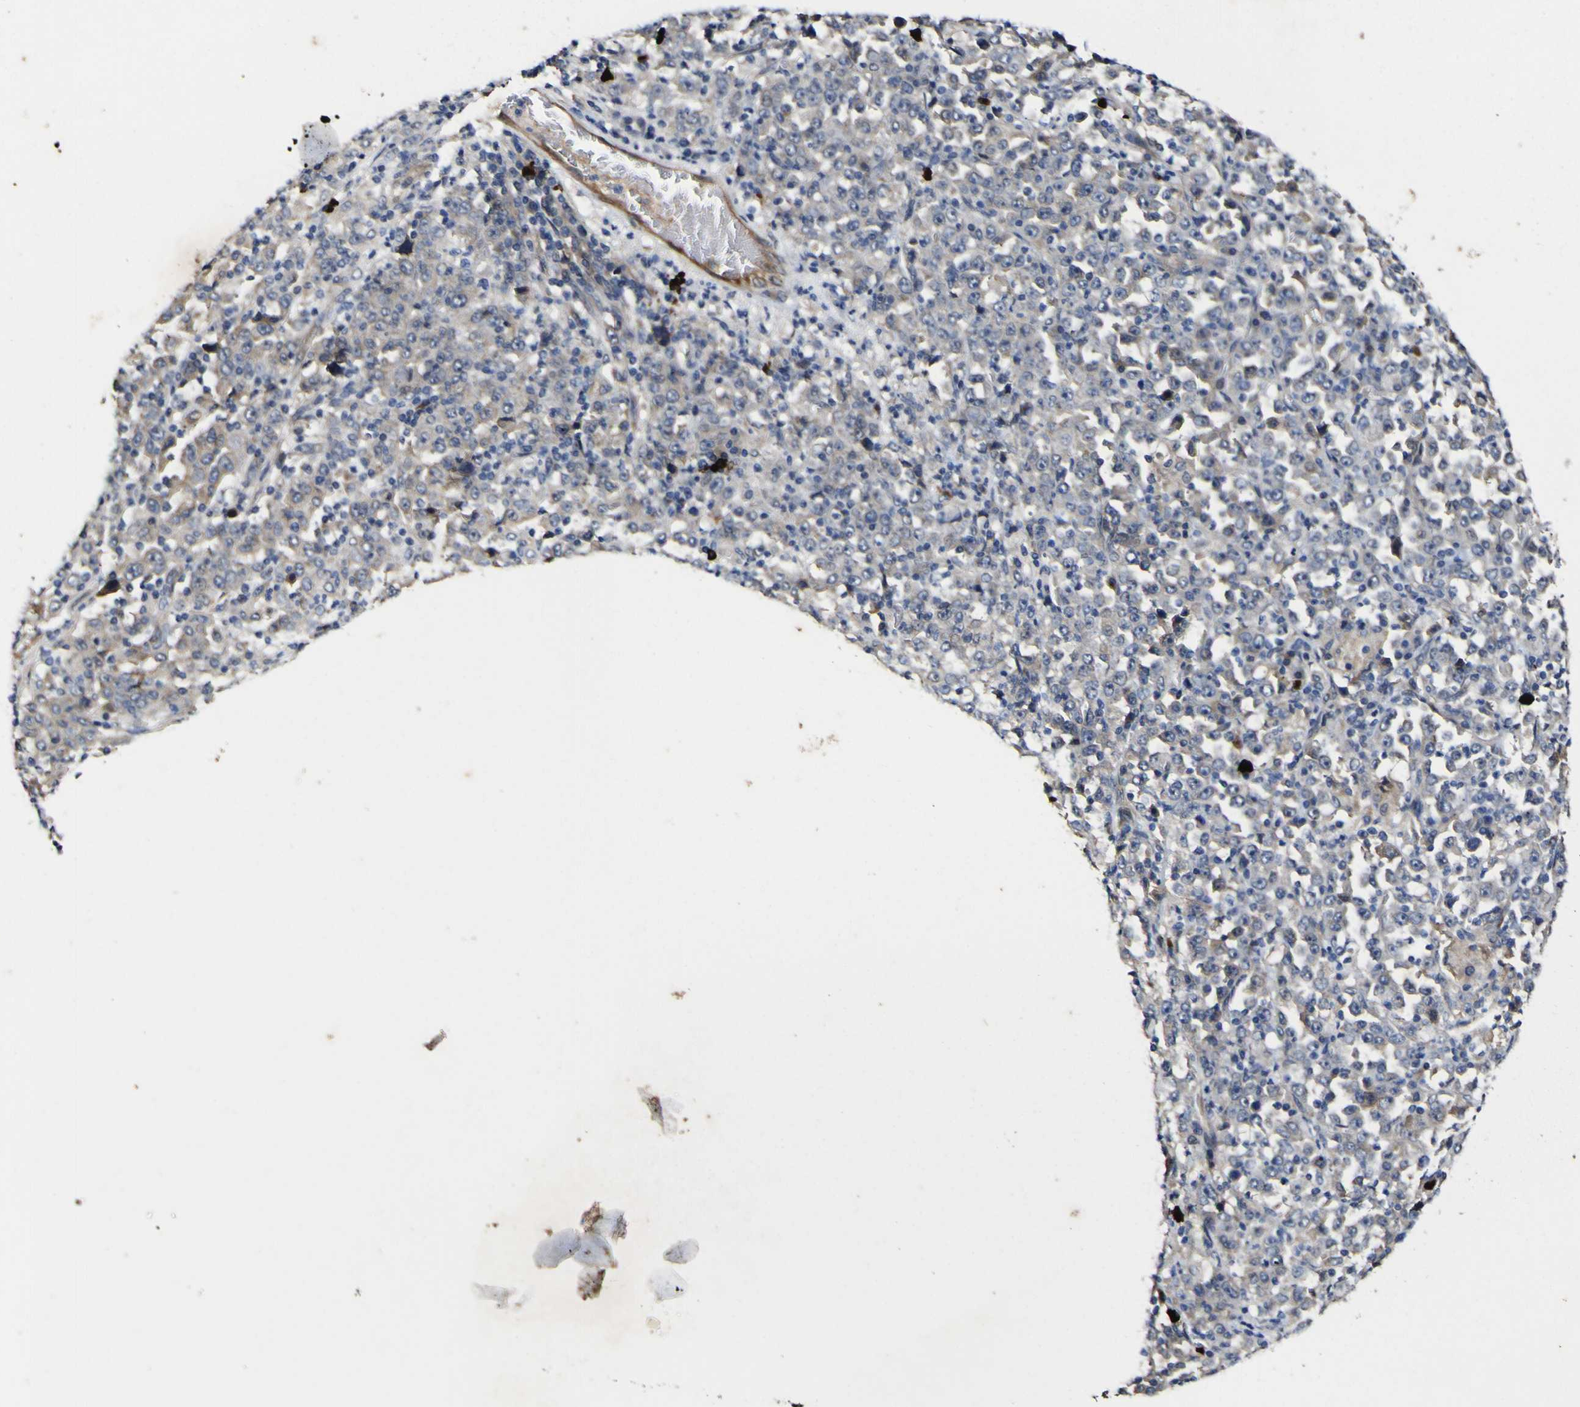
{"staining": {"intensity": "negative", "quantity": "none", "location": "none"}, "tissue": "stomach cancer", "cell_type": "Tumor cells", "image_type": "cancer", "snomed": [{"axis": "morphology", "description": "Normal tissue, NOS"}, {"axis": "morphology", "description": "Adenocarcinoma, NOS"}, {"axis": "topography", "description": "Stomach, upper"}, {"axis": "topography", "description": "Stomach"}], "caption": "A histopathology image of stomach adenocarcinoma stained for a protein shows no brown staining in tumor cells. (DAB (3,3'-diaminobenzidine) immunohistochemistry, high magnification).", "gene": "CCL2", "patient": {"sex": "male", "age": 59}}